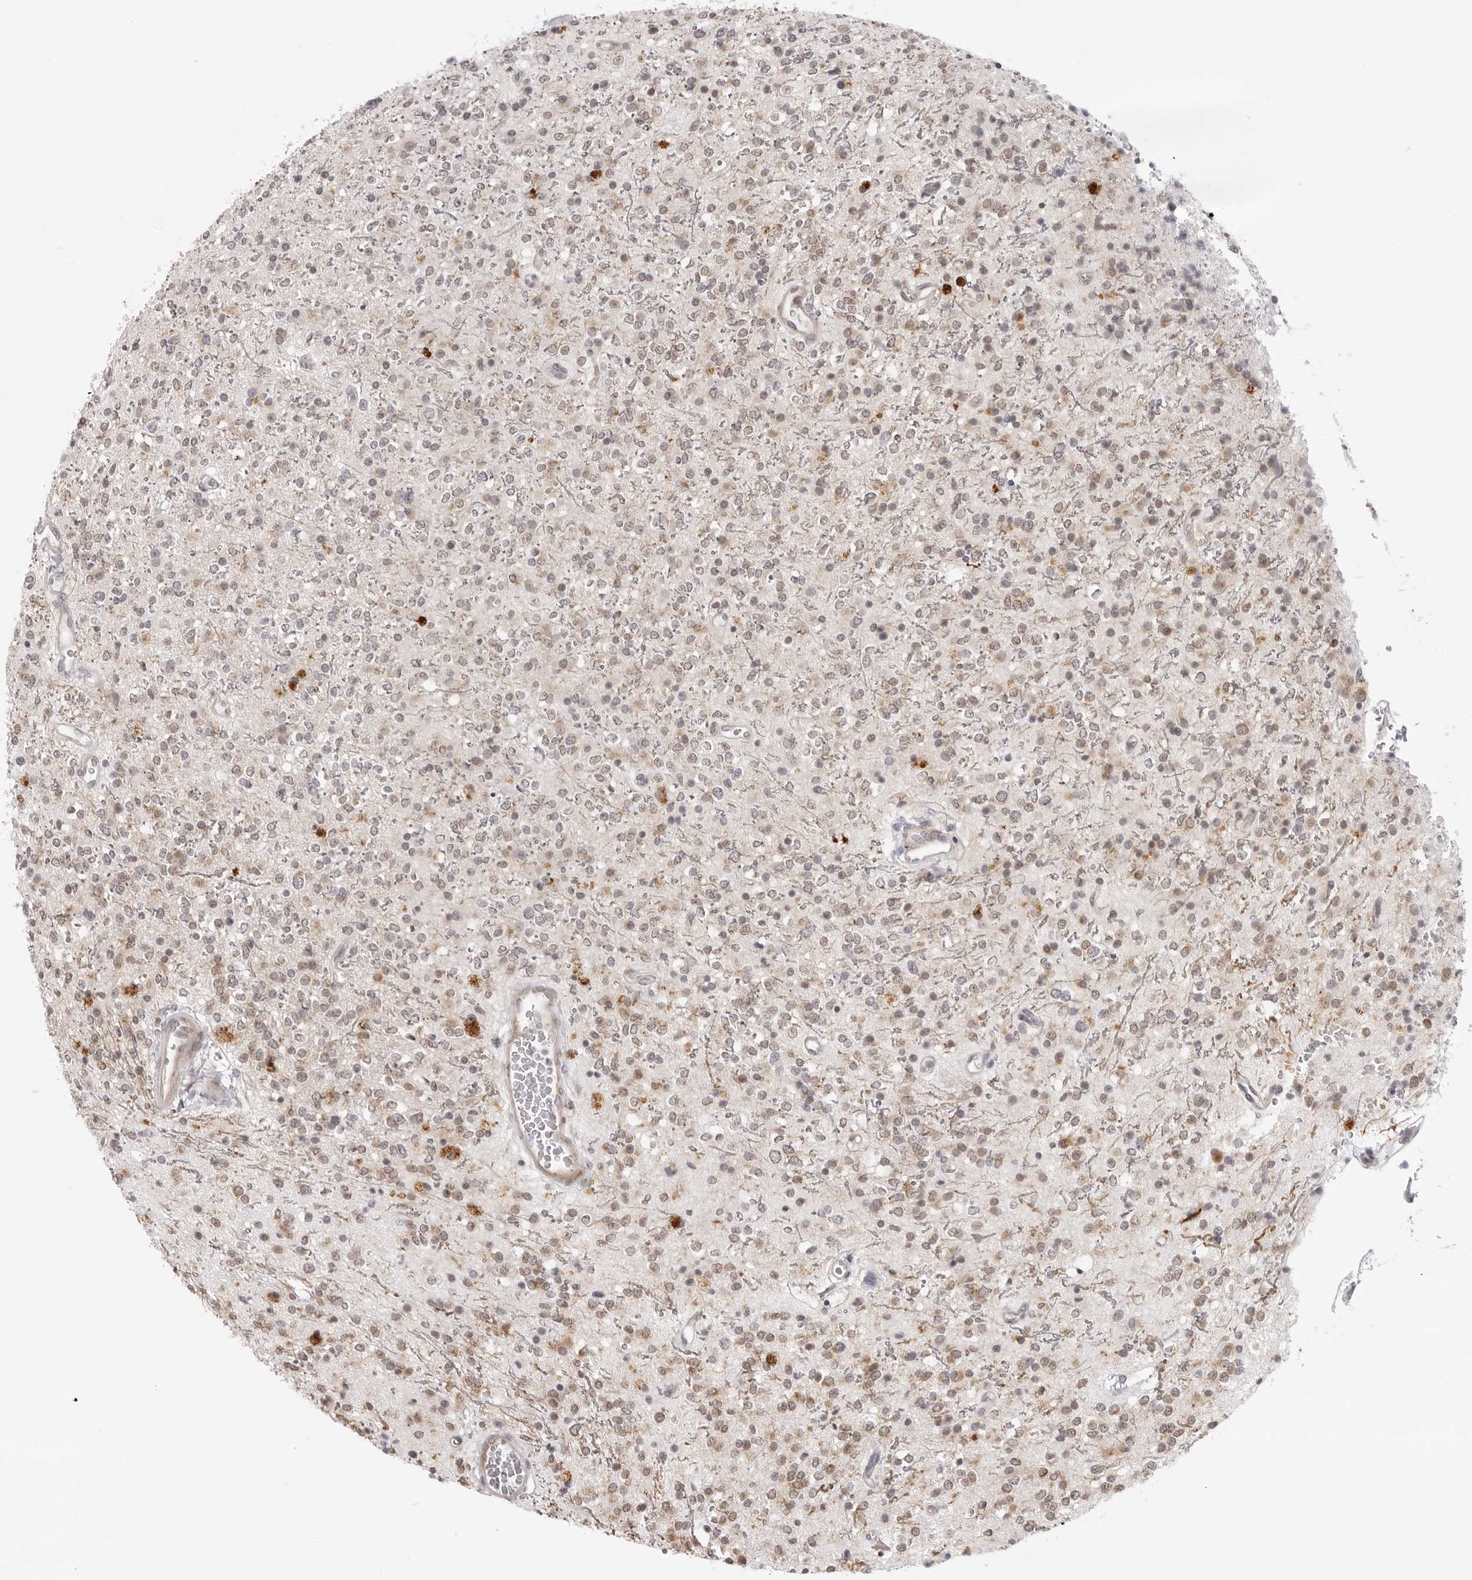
{"staining": {"intensity": "weak", "quantity": "25%-75%", "location": "cytoplasmic/membranous"}, "tissue": "glioma", "cell_type": "Tumor cells", "image_type": "cancer", "snomed": [{"axis": "morphology", "description": "Glioma, malignant, High grade"}, {"axis": "topography", "description": "Brain"}], "caption": "A photomicrograph of malignant high-grade glioma stained for a protein shows weak cytoplasmic/membranous brown staining in tumor cells. Immunohistochemistry (ihc) stains the protein of interest in brown and the nuclei are stained blue.", "gene": "SUGCT", "patient": {"sex": "male", "age": 34}}